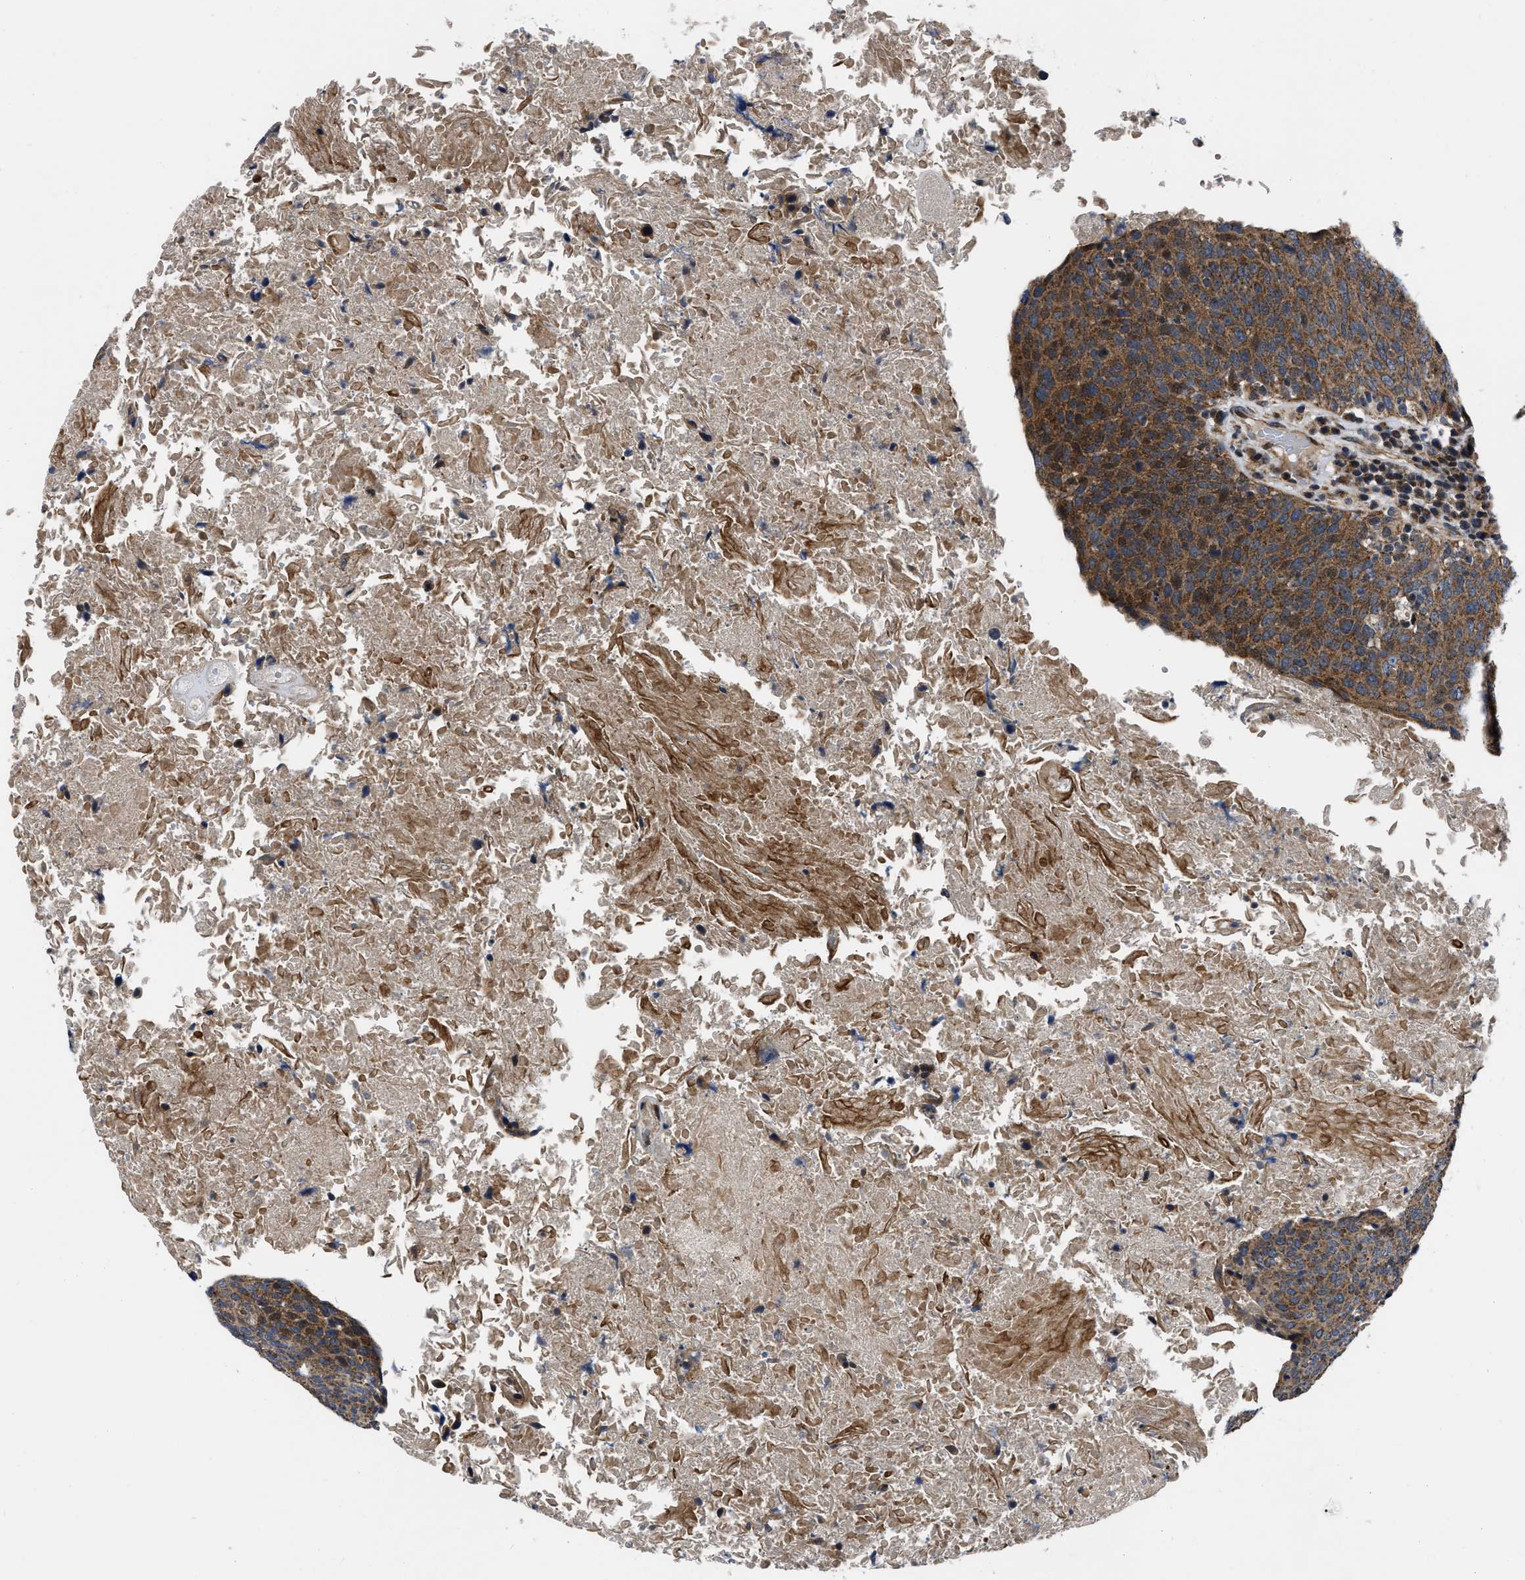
{"staining": {"intensity": "moderate", "quantity": ">75%", "location": "cytoplasmic/membranous,nuclear"}, "tissue": "head and neck cancer", "cell_type": "Tumor cells", "image_type": "cancer", "snomed": [{"axis": "morphology", "description": "Squamous cell carcinoma, NOS"}, {"axis": "morphology", "description": "Squamous cell carcinoma, metastatic, NOS"}, {"axis": "topography", "description": "Lymph node"}, {"axis": "topography", "description": "Head-Neck"}], "caption": "Immunohistochemistry photomicrograph of head and neck cancer (metastatic squamous cell carcinoma) stained for a protein (brown), which demonstrates medium levels of moderate cytoplasmic/membranous and nuclear positivity in approximately >75% of tumor cells.", "gene": "PPWD1", "patient": {"sex": "male", "age": 62}}